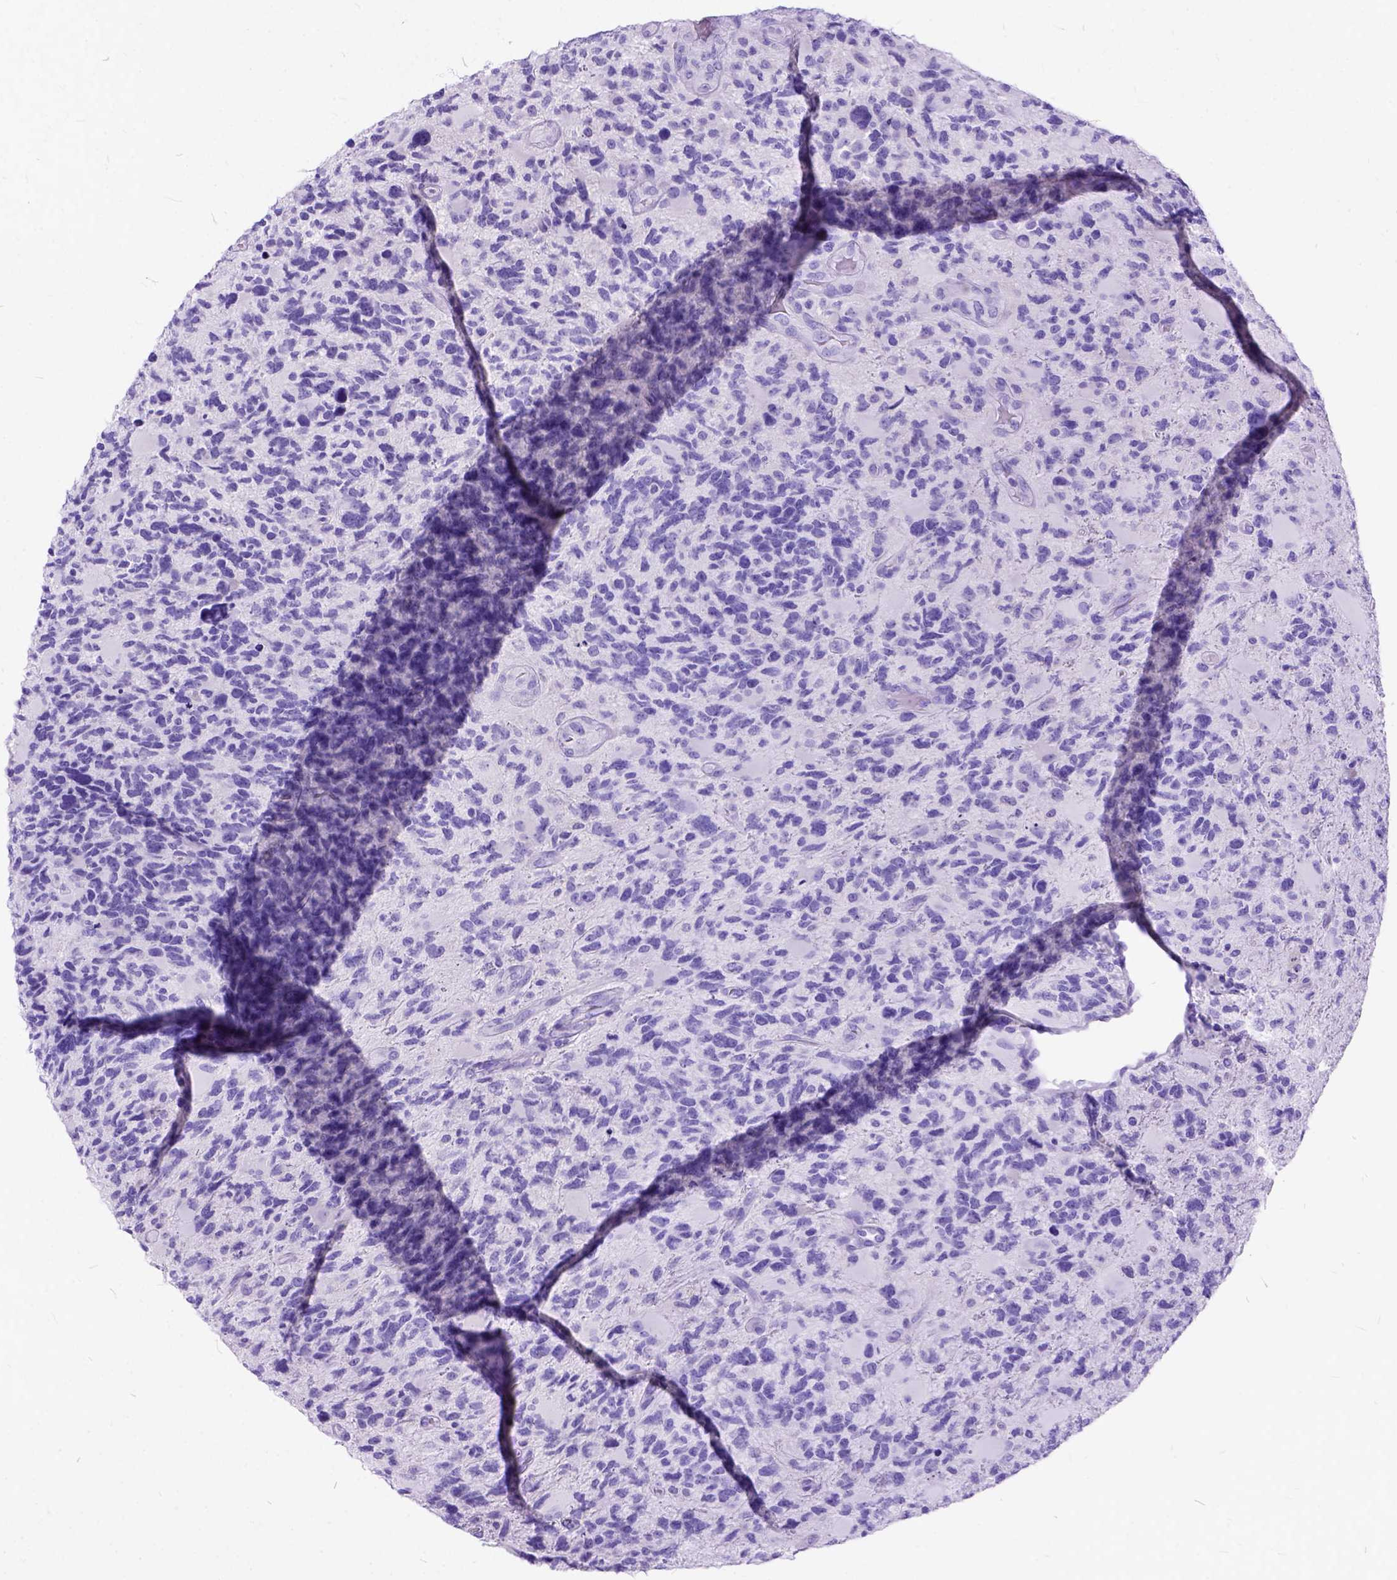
{"staining": {"intensity": "negative", "quantity": "none", "location": "none"}, "tissue": "glioma", "cell_type": "Tumor cells", "image_type": "cancer", "snomed": [{"axis": "morphology", "description": "Glioma, malignant, High grade"}, {"axis": "topography", "description": "Brain"}], "caption": "An immunohistochemistry (IHC) histopathology image of malignant glioma (high-grade) is shown. There is no staining in tumor cells of malignant glioma (high-grade).", "gene": "C1QTNF3", "patient": {"sex": "female", "age": 71}}